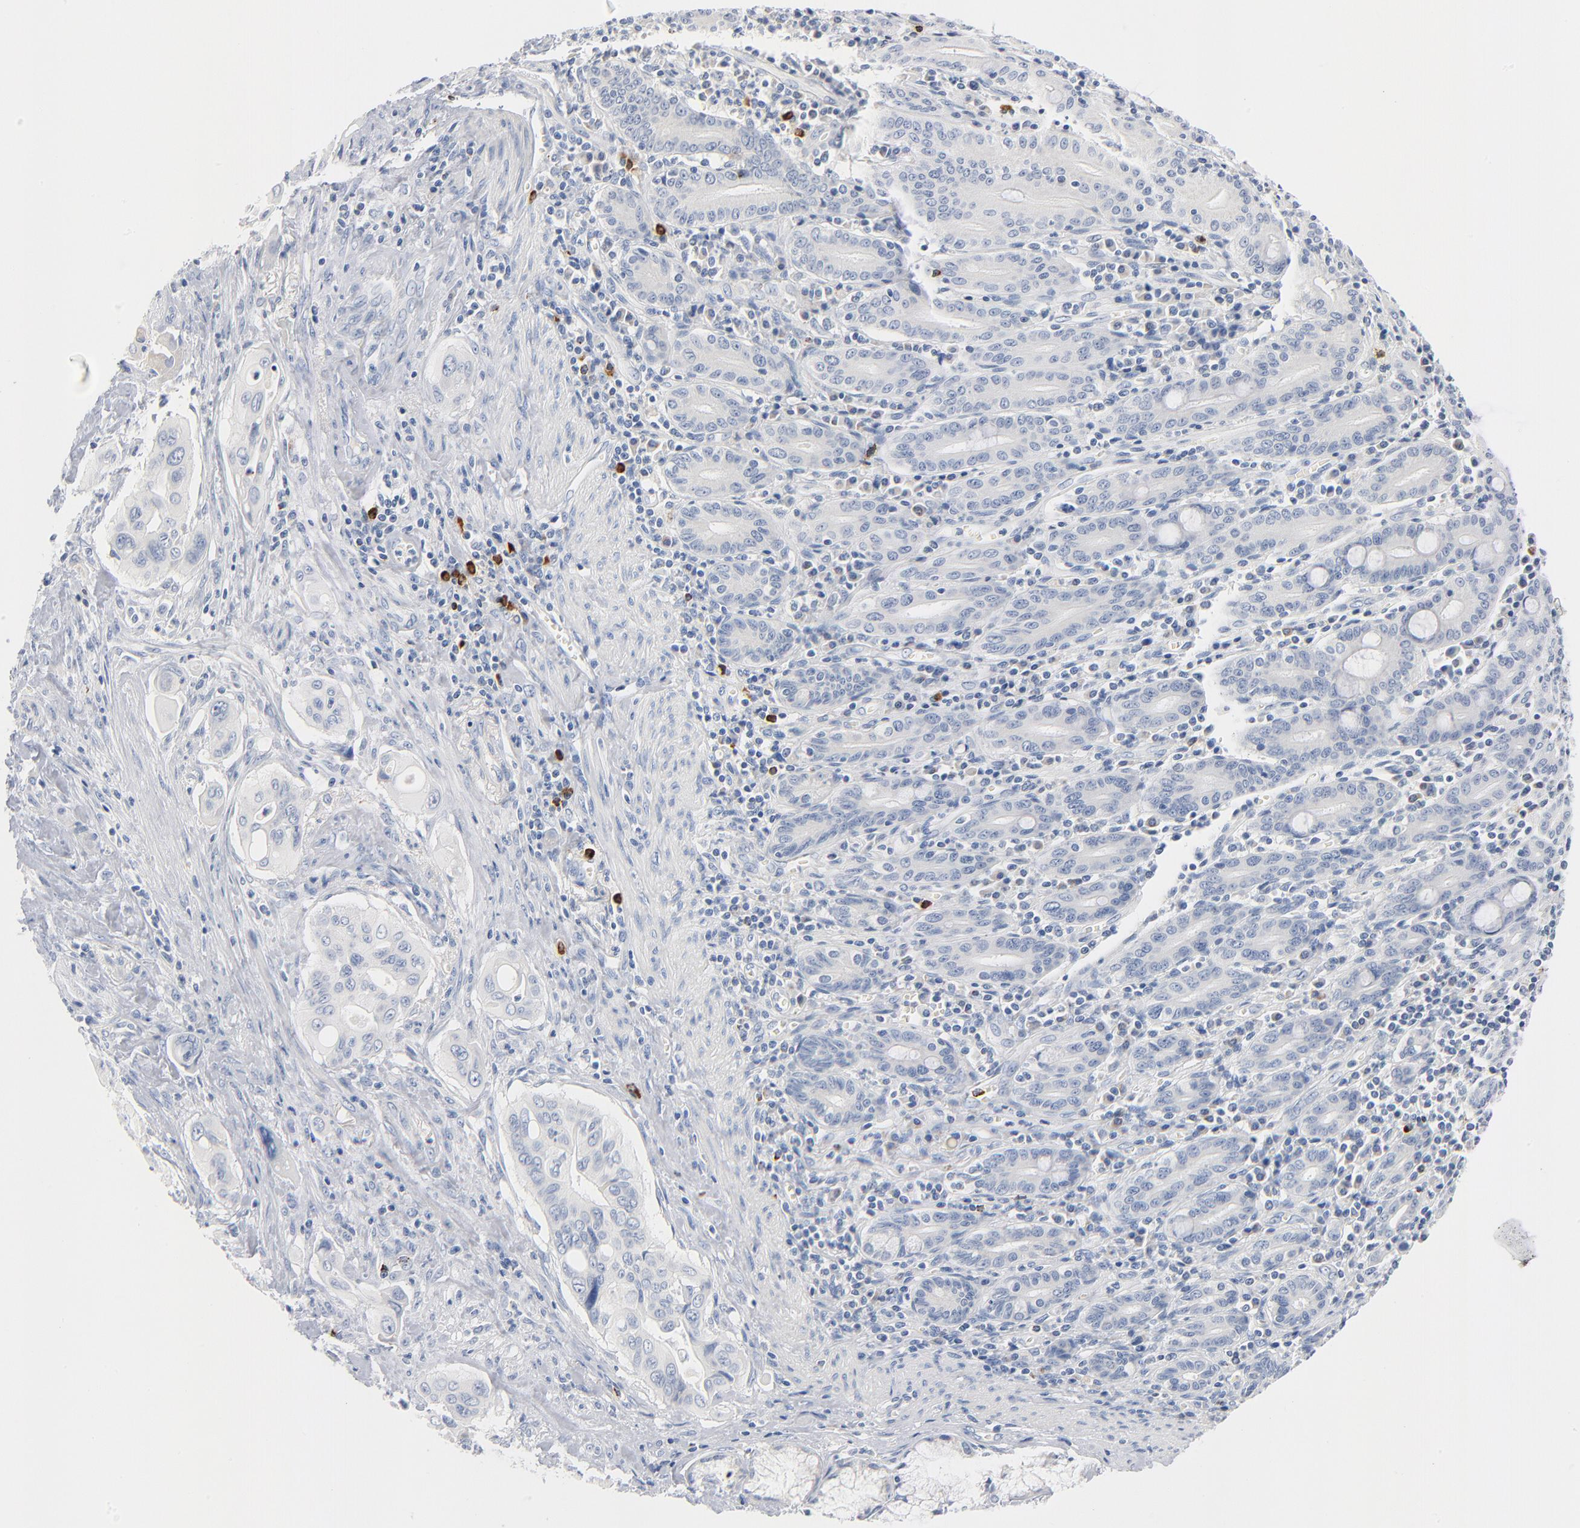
{"staining": {"intensity": "negative", "quantity": "none", "location": "none"}, "tissue": "pancreatic cancer", "cell_type": "Tumor cells", "image_type": "cancer", "snomed": [{"axis": "morphology", "description": "Adenocarcinoma, NOS"}, {"axis": "topography", "description": "Pancreas"}], "caption": "A high-resolution histopathology image shows immunohistochemistry (IHC) staining of adenocarcinoma (pancreatic), which shows no significant staining in tumor cells.", "gene": "GZMB", "patient": {"sex": "male", "age": 77}}